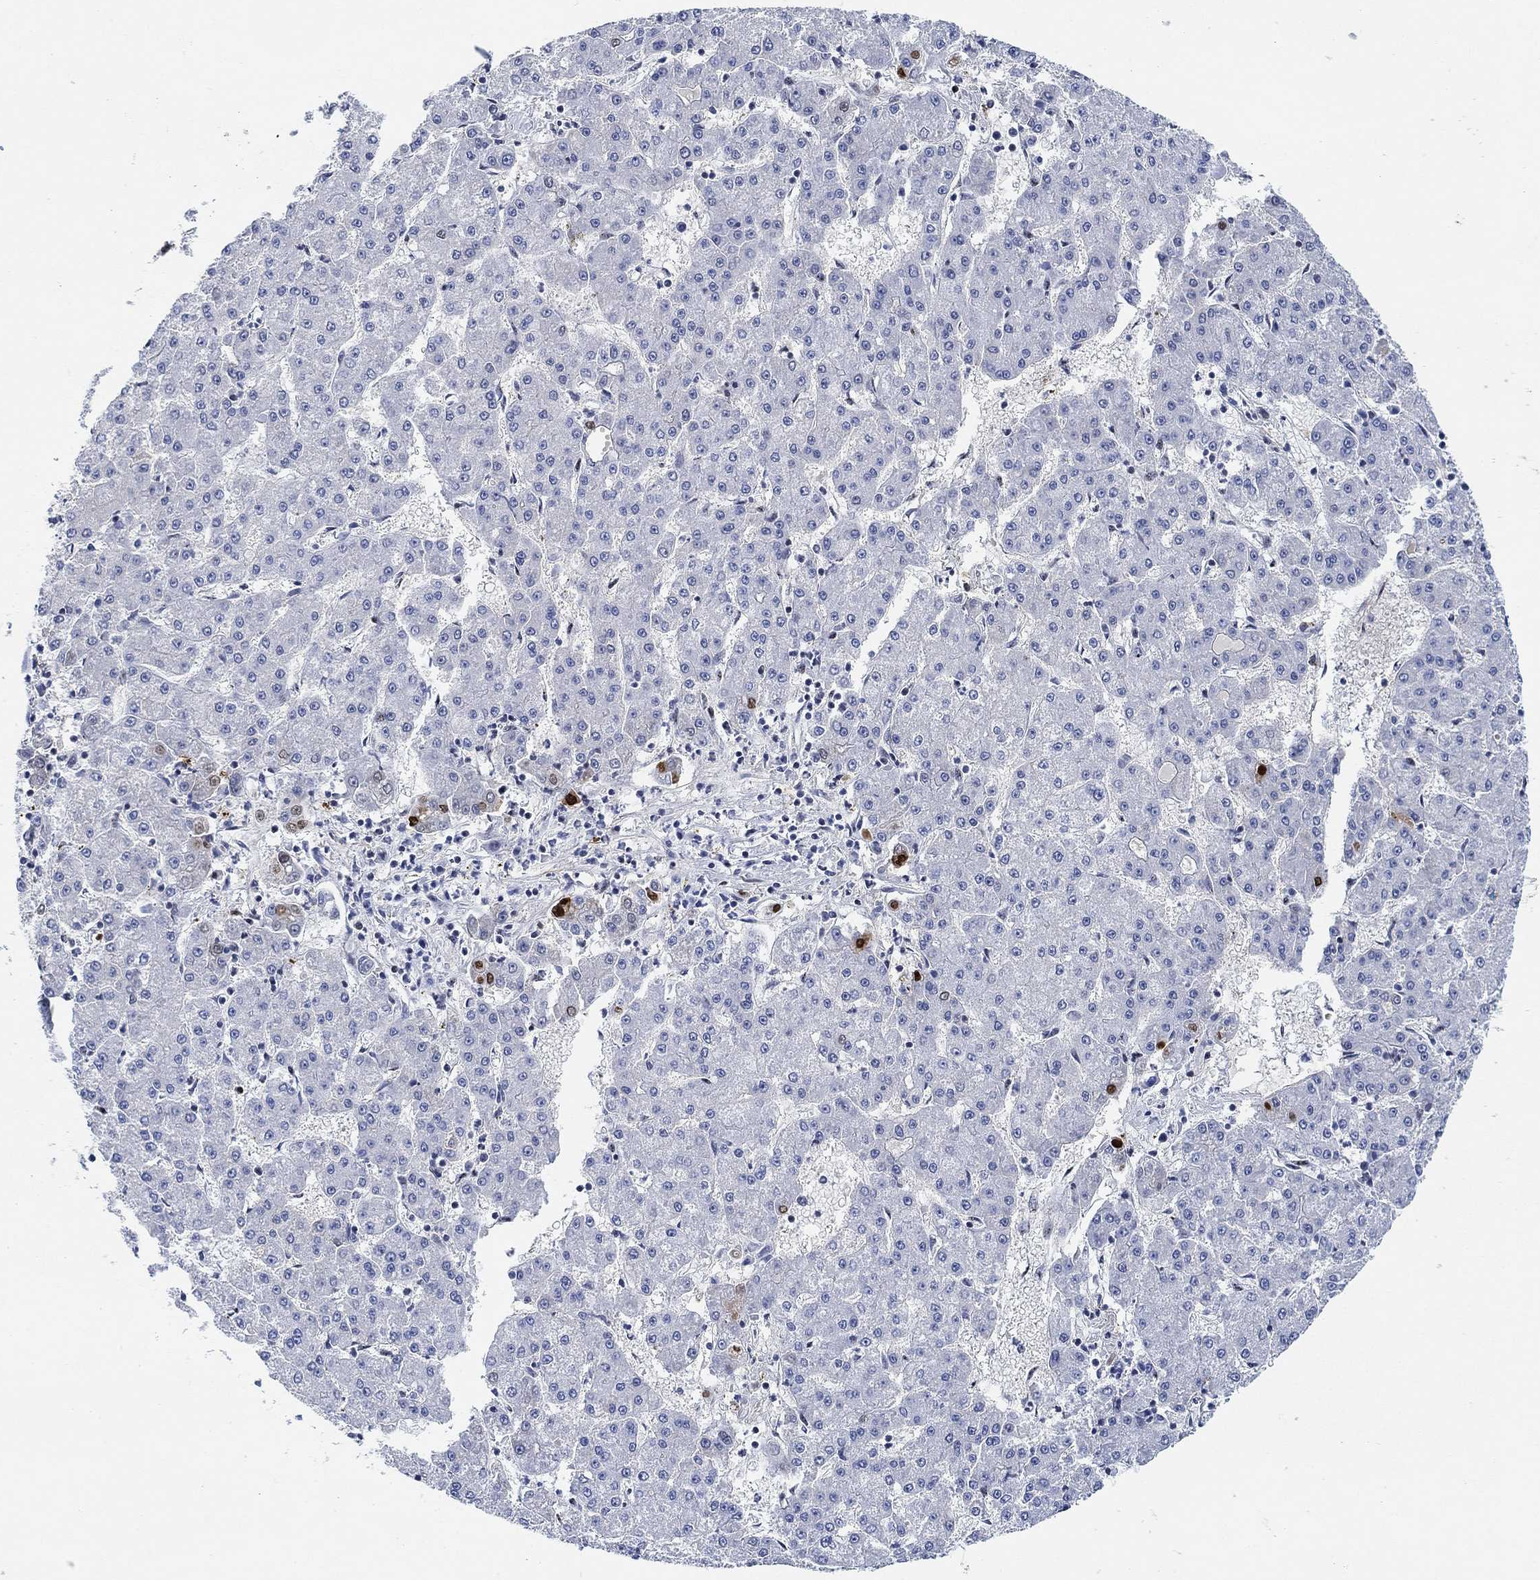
{"staining": {"intensity": "negative", "quantity": "none", "location": "none"}, "tissue": "liver cancer", "cell_type": "Tumor cells", "image_type": "cancer", "snomed": [{"axis": "morphology", "description": "Carcinoma, Hepatocellular, NOS"}, {"axis": "topography", "description": "Liver"}], "caption": "The histopathology image shows no significant staining in tumor cells of liver cancer (hepatocellular carcinoma).", "gene": "PAX6", "patient": {"sex": "male", "age": 73}}